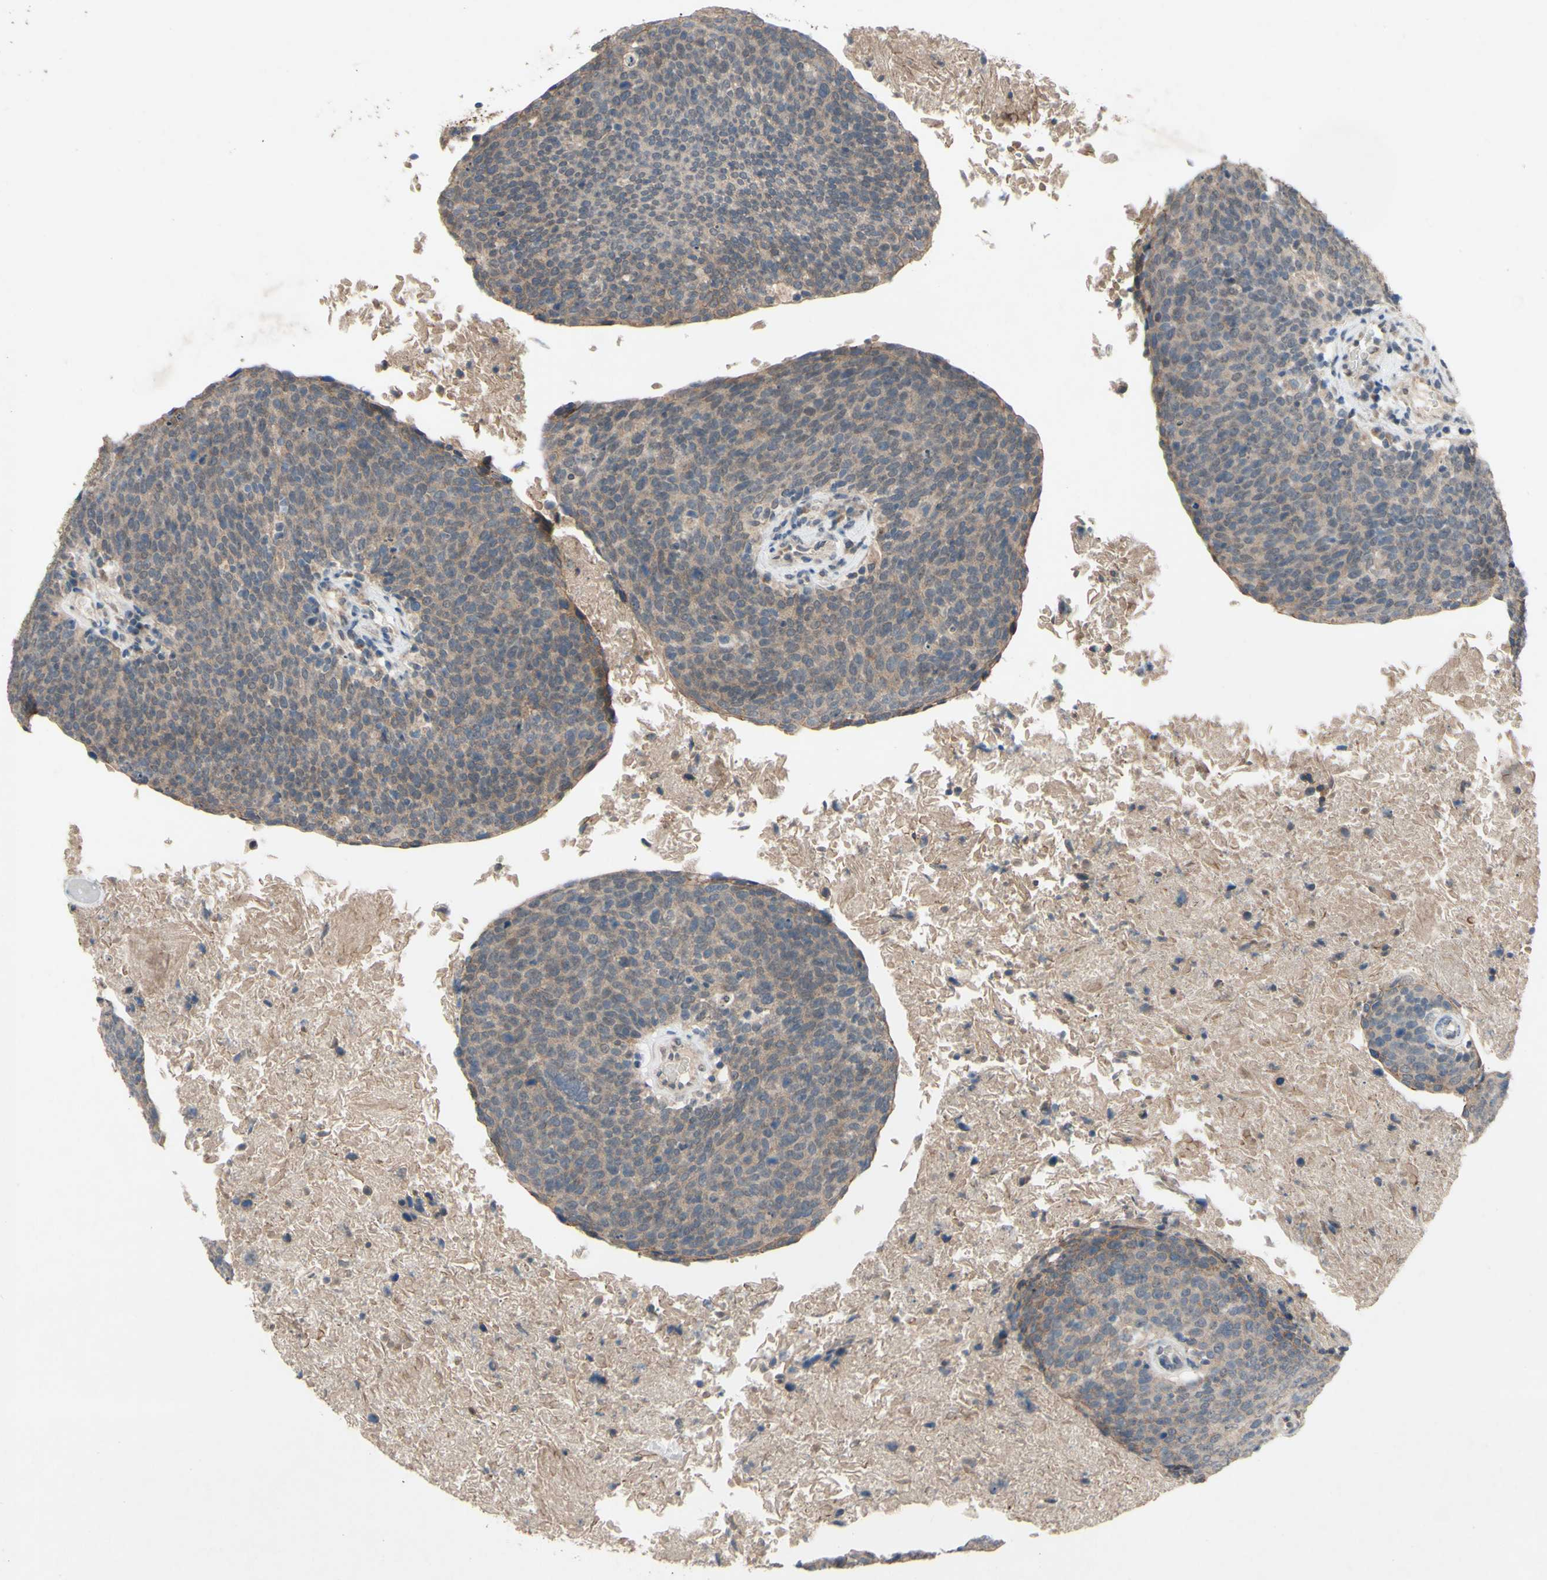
{"staining": {"intensity": "weak", "quantity": ">75%", "location": "cytoplasmic/membranous"}, "tissue": "head and neck cancer", "cell_type": "Tumor cells", "image_type": "cancer", "snomed": [{"axis": "morphology", "description": "Squamous cell carcinoma, NOS"}, {"axis": "morphology", "description": "Squamous cell carcinoma, metastatic, NOS"}, {"axis": "topography", "description": "Lymph node"}, {"axis": "topography", "description": "Head-Neck"}], "caption": "Immunohistochemical staining of human head and neck squamous cell carcinoma exhibits weak cytoplasmic/membranous protein positivity in about >75% of tumor cells.", "gene": "CDCP1", "patient": {"sex": "male", "age": 62}}